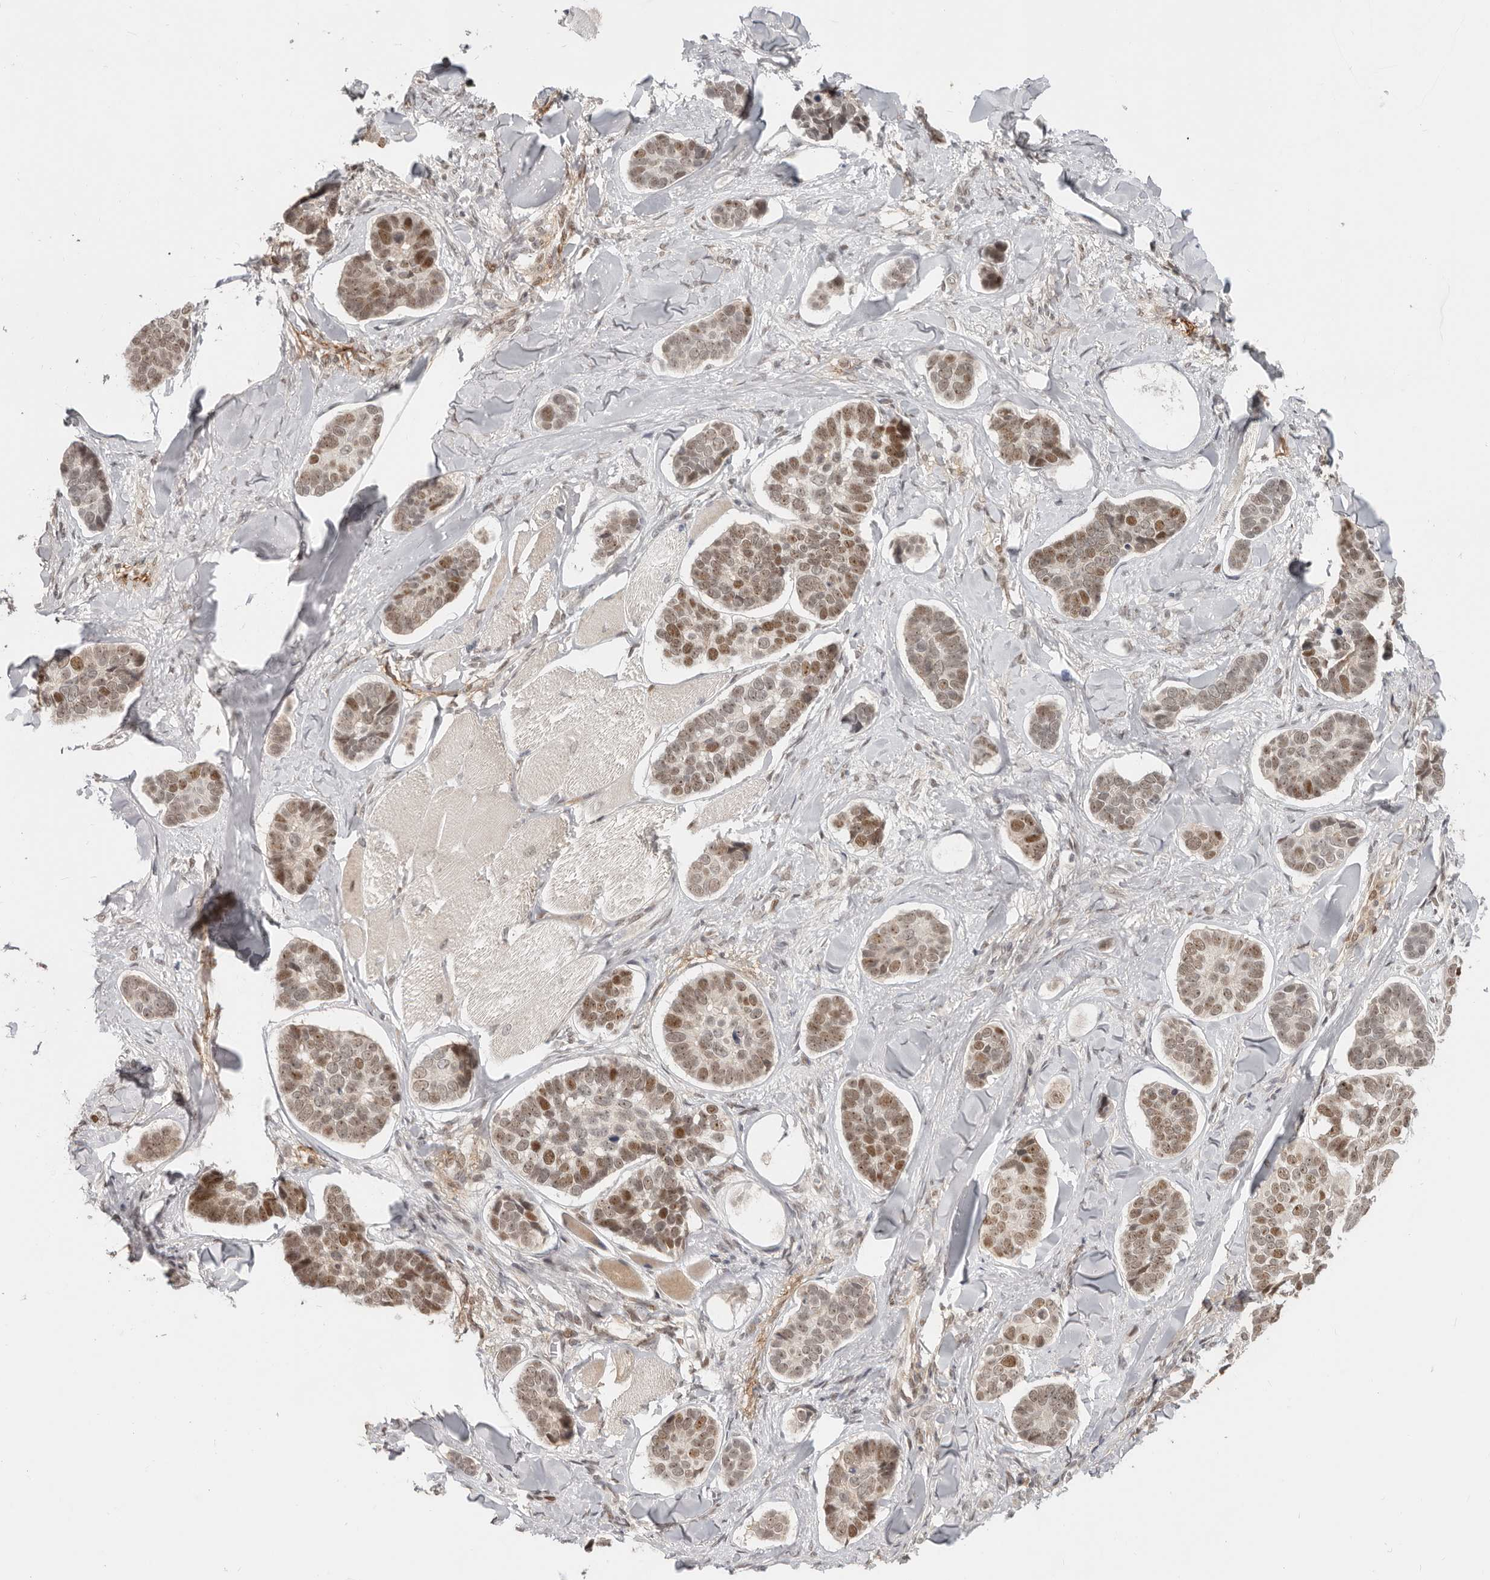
{"staining": {"intensity": "moderate", "quantity": ">75%", "location": "nuclear"}, "tissue": "skin cancer", "cell_type": "Tumor cells", "image_type": "cancer", "snomed": [{"axis": "morphology", "description": "Basal cell carcinoma"}, {"axis": "topography", "description": "Skin"}], "caption": "A high-resolution micrograph shows immunohistochemistry staining of skin cancer, which shows moderate nuclear staining in about >75% of tumor cells. The staining is performed using DAB brown chromogen to label protein expression. The nuclei are counter-stained blue using hematoxylin.", "gene": "RFC2", "patient": {"sex": "male", "age": 62}}